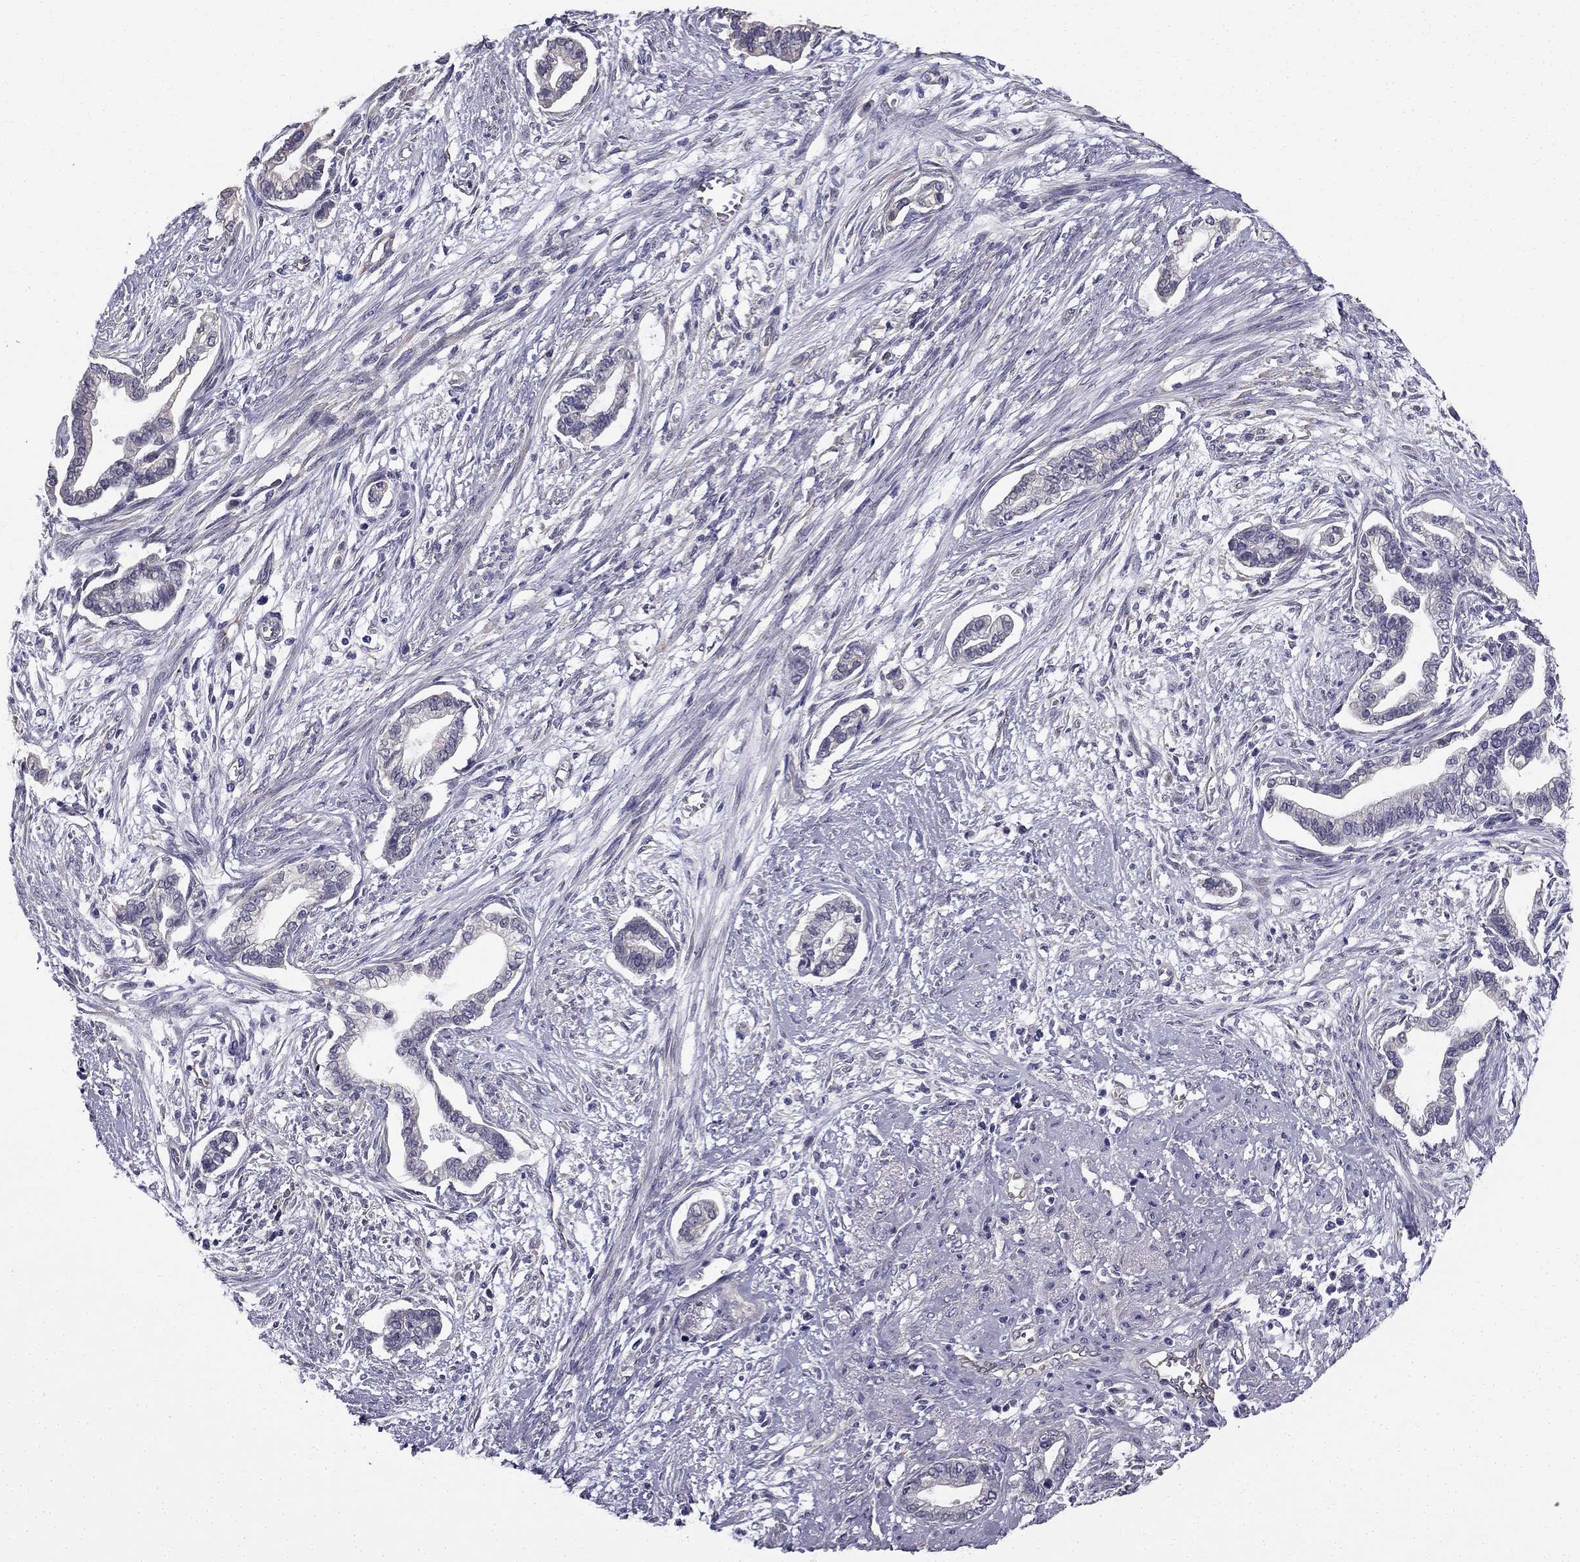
{"staining": {"intensity": "negative", "quantity": "none", "location": "none"}, "tissue": "cervical cancer", "cell_type": "Tumor cells", "image_type": "cancer", "snomed": [{"axis": "morphology", "description": "Adenocarcinoma, NOS"}, {"axis": "topography", "description": "Cervix"}], "caption": "Immunohistochemistry (IHC) of cervical adenocarcinoma shows no expression in tumor cells. The staining is performed using DAB brown chromogen with nuclei counter-stained in using hematoxylin.", "gene": "CCDC40", "patient": {"sex": "female", "age": 62}}